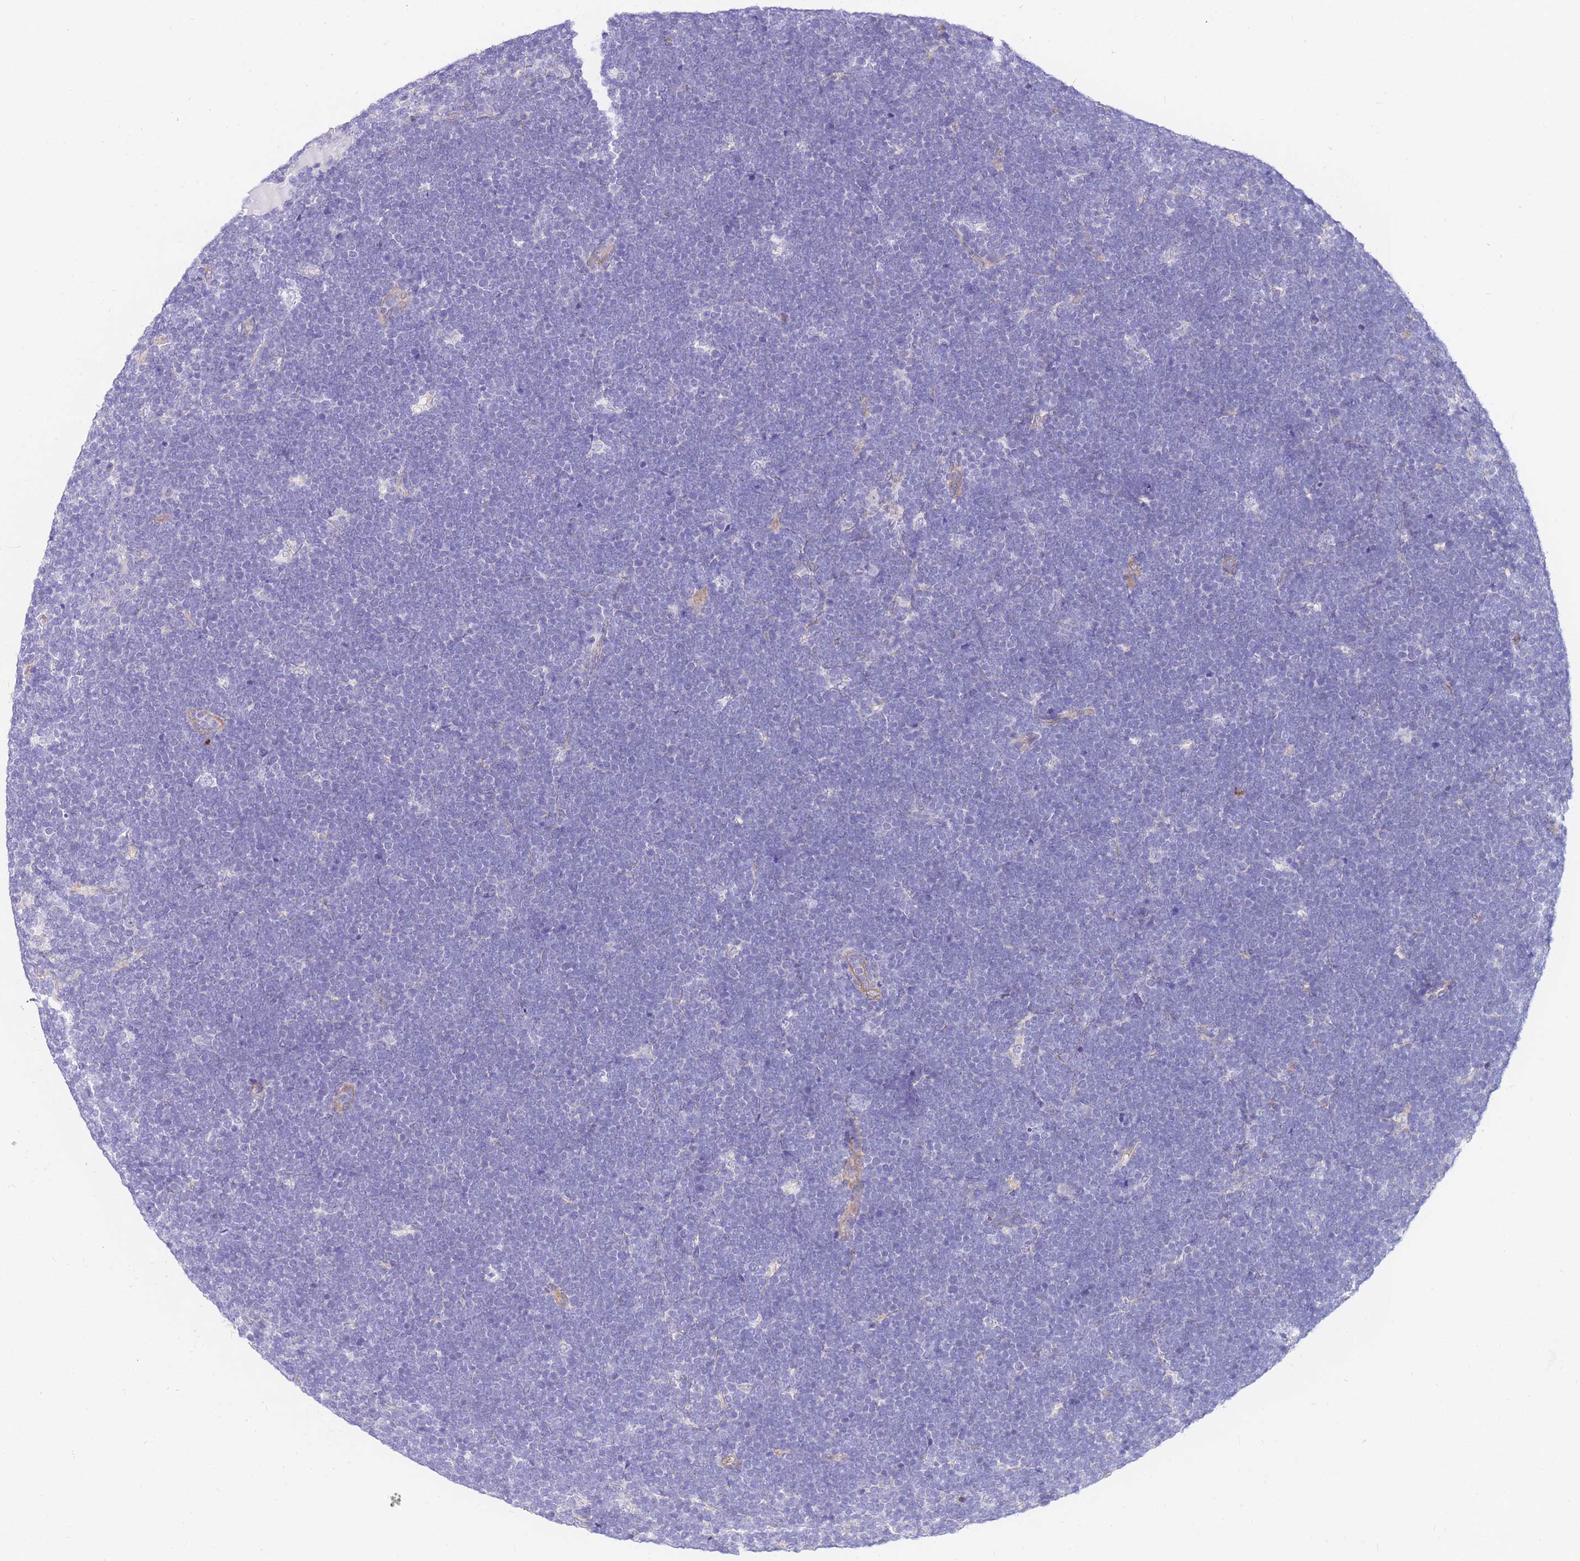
{"staining": {"intensity": "negative", "quantity": "none", "location": "none"}, "tissue": "lymphoma", "cell_type": "Tumor cells", "image_type": "cancer", "snomed": [{"axis": "morphology", "description": "Malignant lymphoma, non-Hodgkin's type, High grade"}, {"axis": "topography", "description": "Lymph node"}], "caption": "The histopathology image exhibits no staining of tumor cells in lymphoma. (DAB IHC, high magnification).", "gene": "SRSF12", "patient": {"sex": "male", "age": 13}}